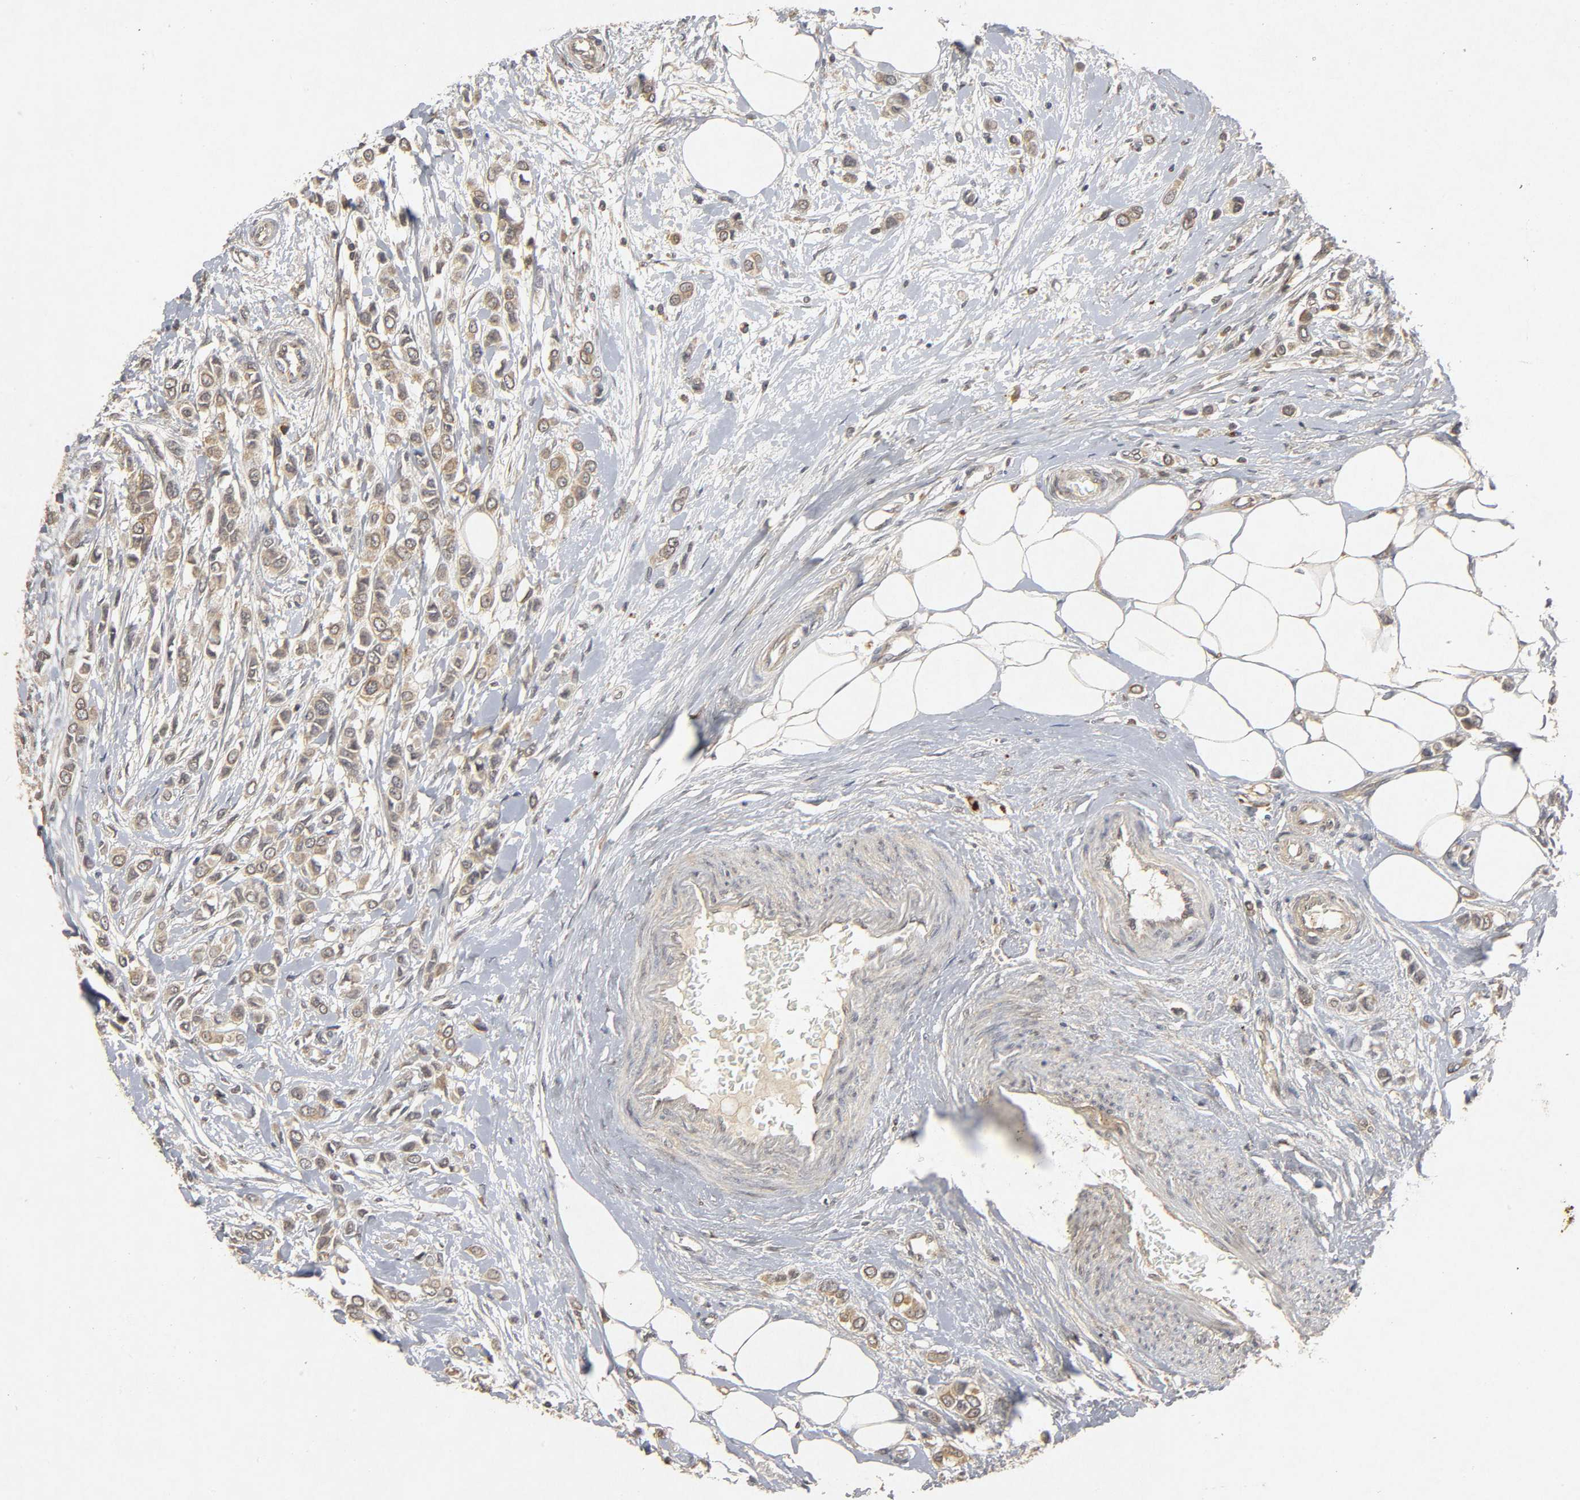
{"staining": {"intensity": "moderate", "quantity": ">75%", "location": "cytoplasmic/membranous"}, "tissue": "breast cancer", "cell_type": "Tumor cells", "image_type": "cancer", "snomed": [{"axis": "morphology", "description": "Lobular carcinoma"}, {"axis": "topography", "description": "Breast"}], "caption": "The image displays immunohistochemical staining of lobular carcinoma (breast). There is moderate cytoplasmic/membranous expression is present in about >75% of tumor cells.", "gene": "TRAF6", "patient": {"sex": "female", "age": 51}}